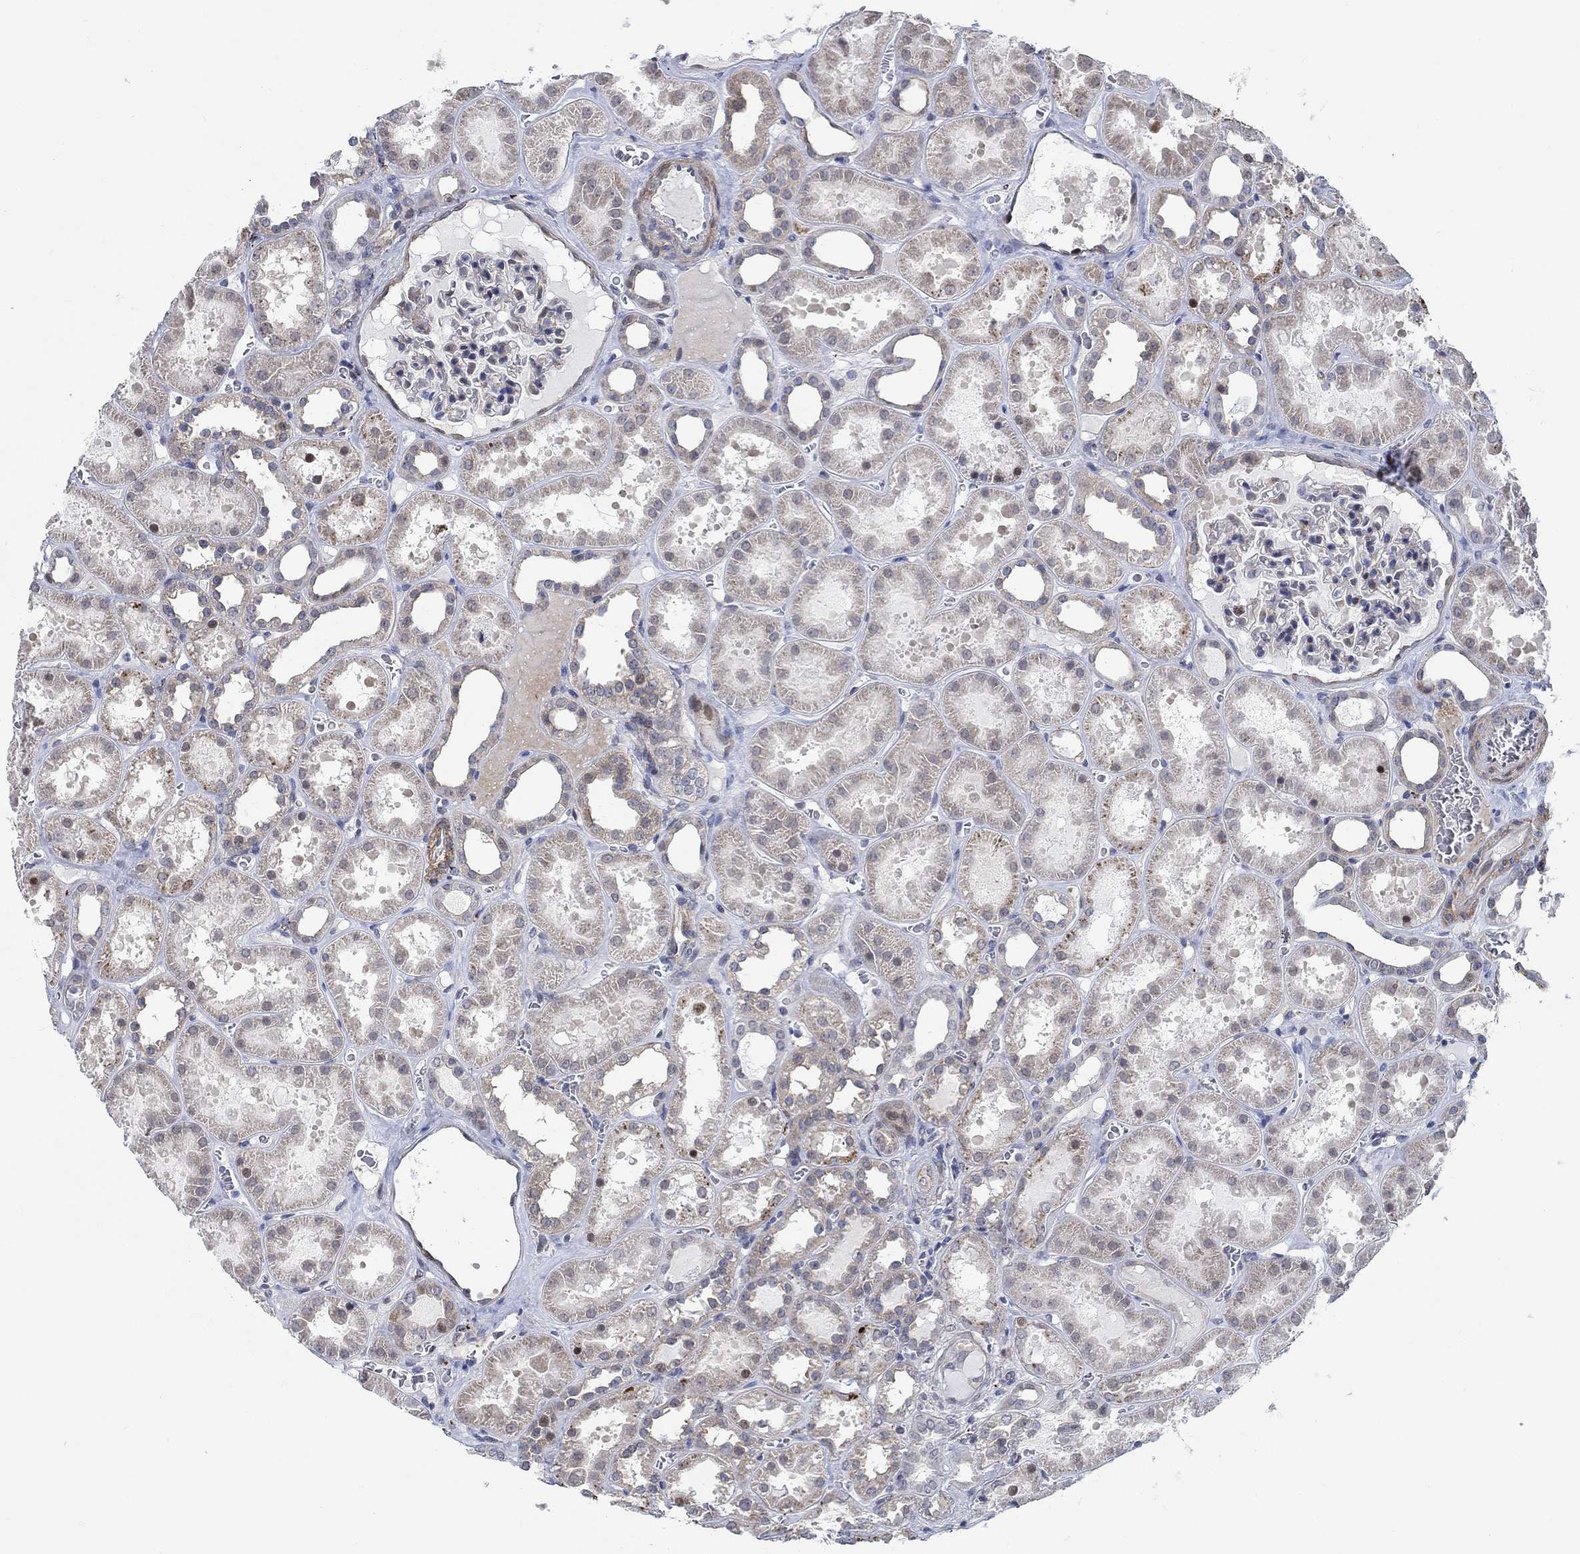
{"staining": {"intensity": "negative", "quantity": "none", "location": "none"}, "tissue": "kidney", "cell_type": "Cells in glomeruli", "image_type": "normal", "snomed": [{"axis": "morphology", "description": "Normal tissue, NOS"}, {"axis": "topography", "description": "Kidney"}], "caption": "An immunohistochemistry (IHC) image of normal kidney is shown. There is no staining in cells in glomeruli of kidney.", "gene": "KCNH8", "patient": {"sex": "female", "age": 41}}